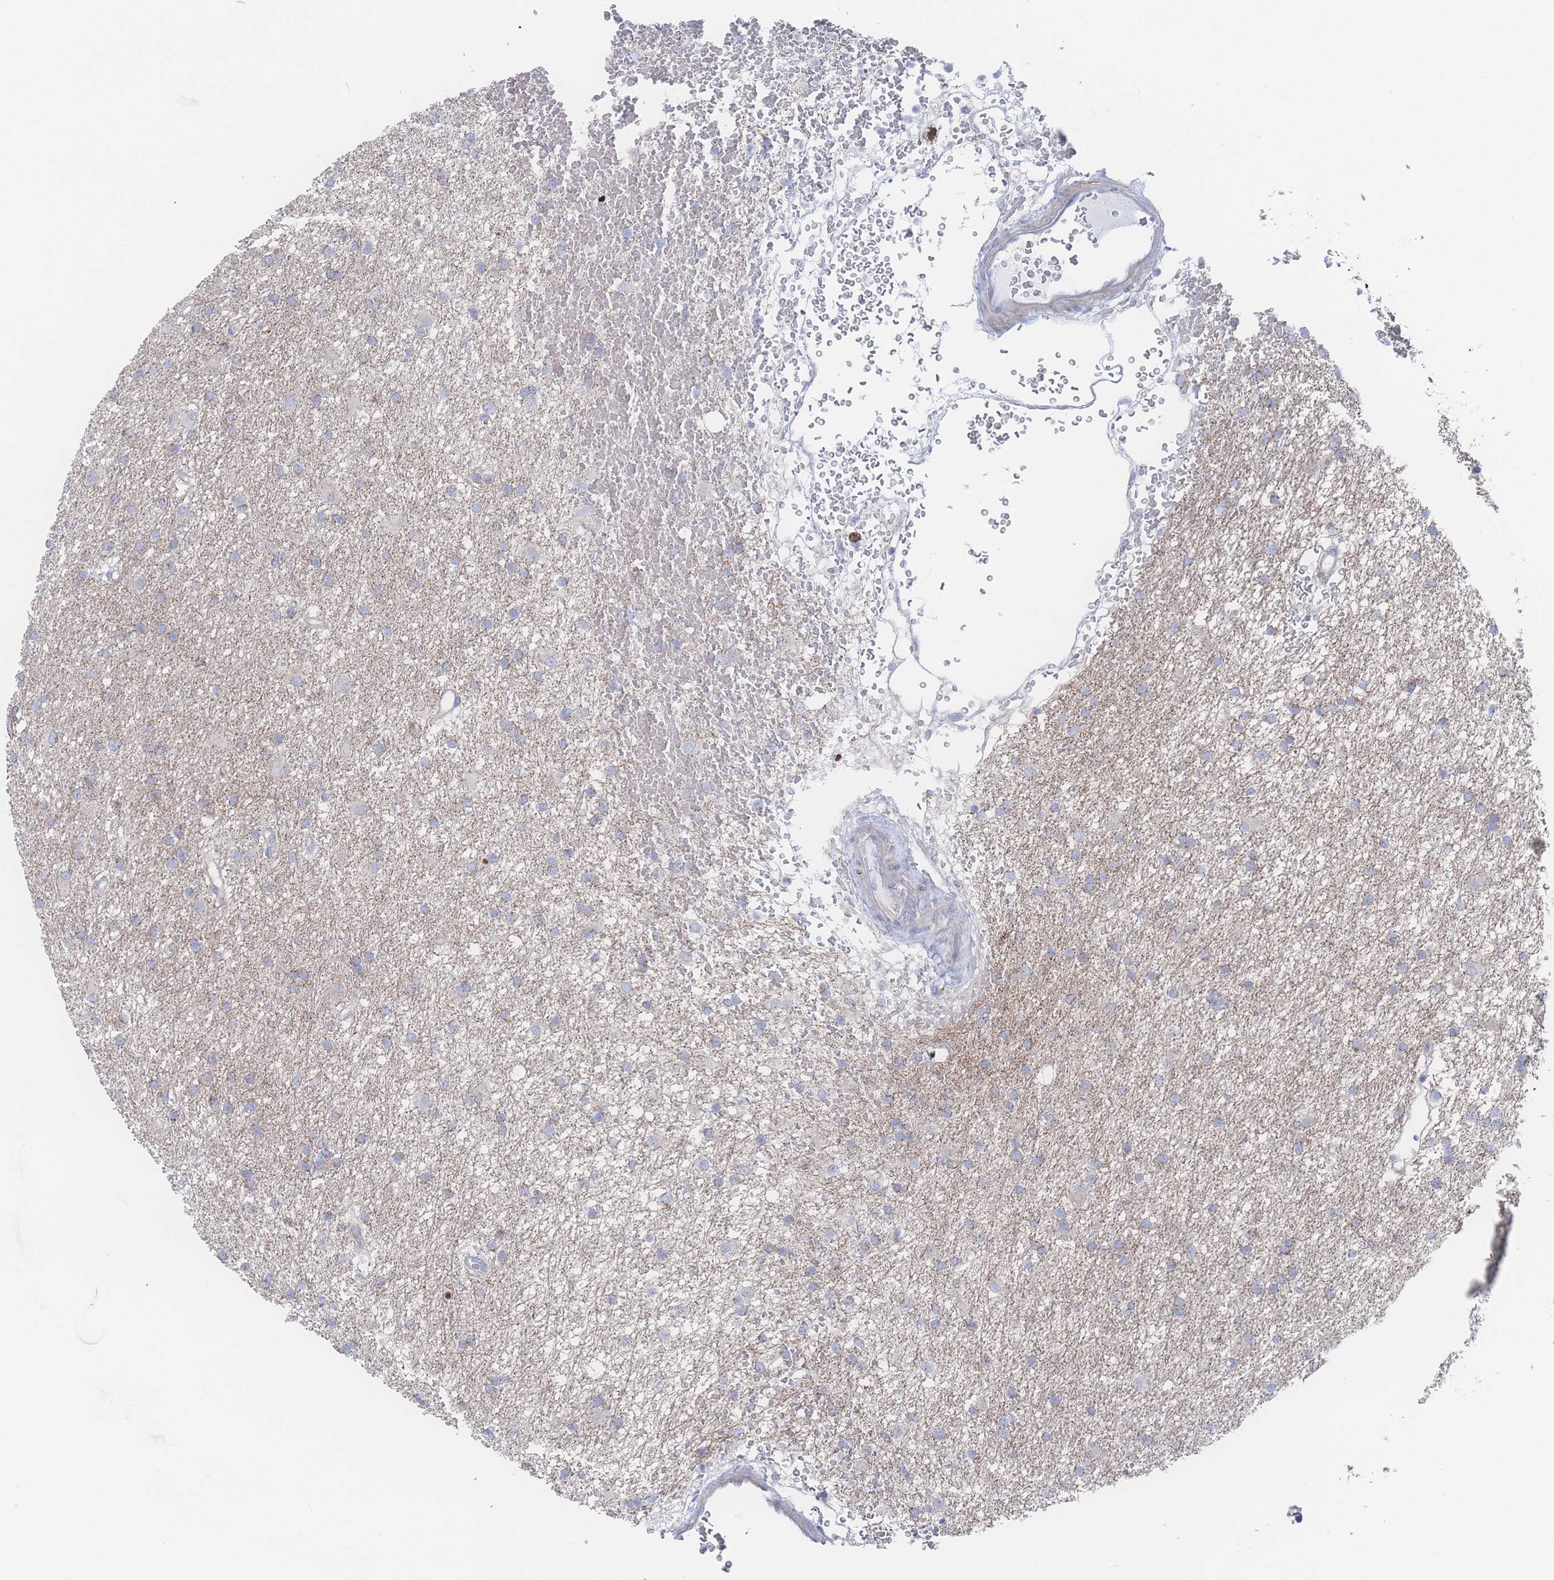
{"staining": {"intensity": "weak", "quantity": "<25%", "location": "cytoplasmic/membranous"}, "tissue": "glioma", "cell_type": "Tumor cells", "image_type": "cancer", "snomed": [{"axis": "morphology", "description": "Glioma, malignant, High grade"}, {"axis": "topography", "description": "Brain"}], "caption": "Malignant glioma (high-grade) was stained to show a protein in brown. There is no significant positivity in tumor cells.", "gene": "SNPH", "patient": {"sex": "male", "age": 77}}